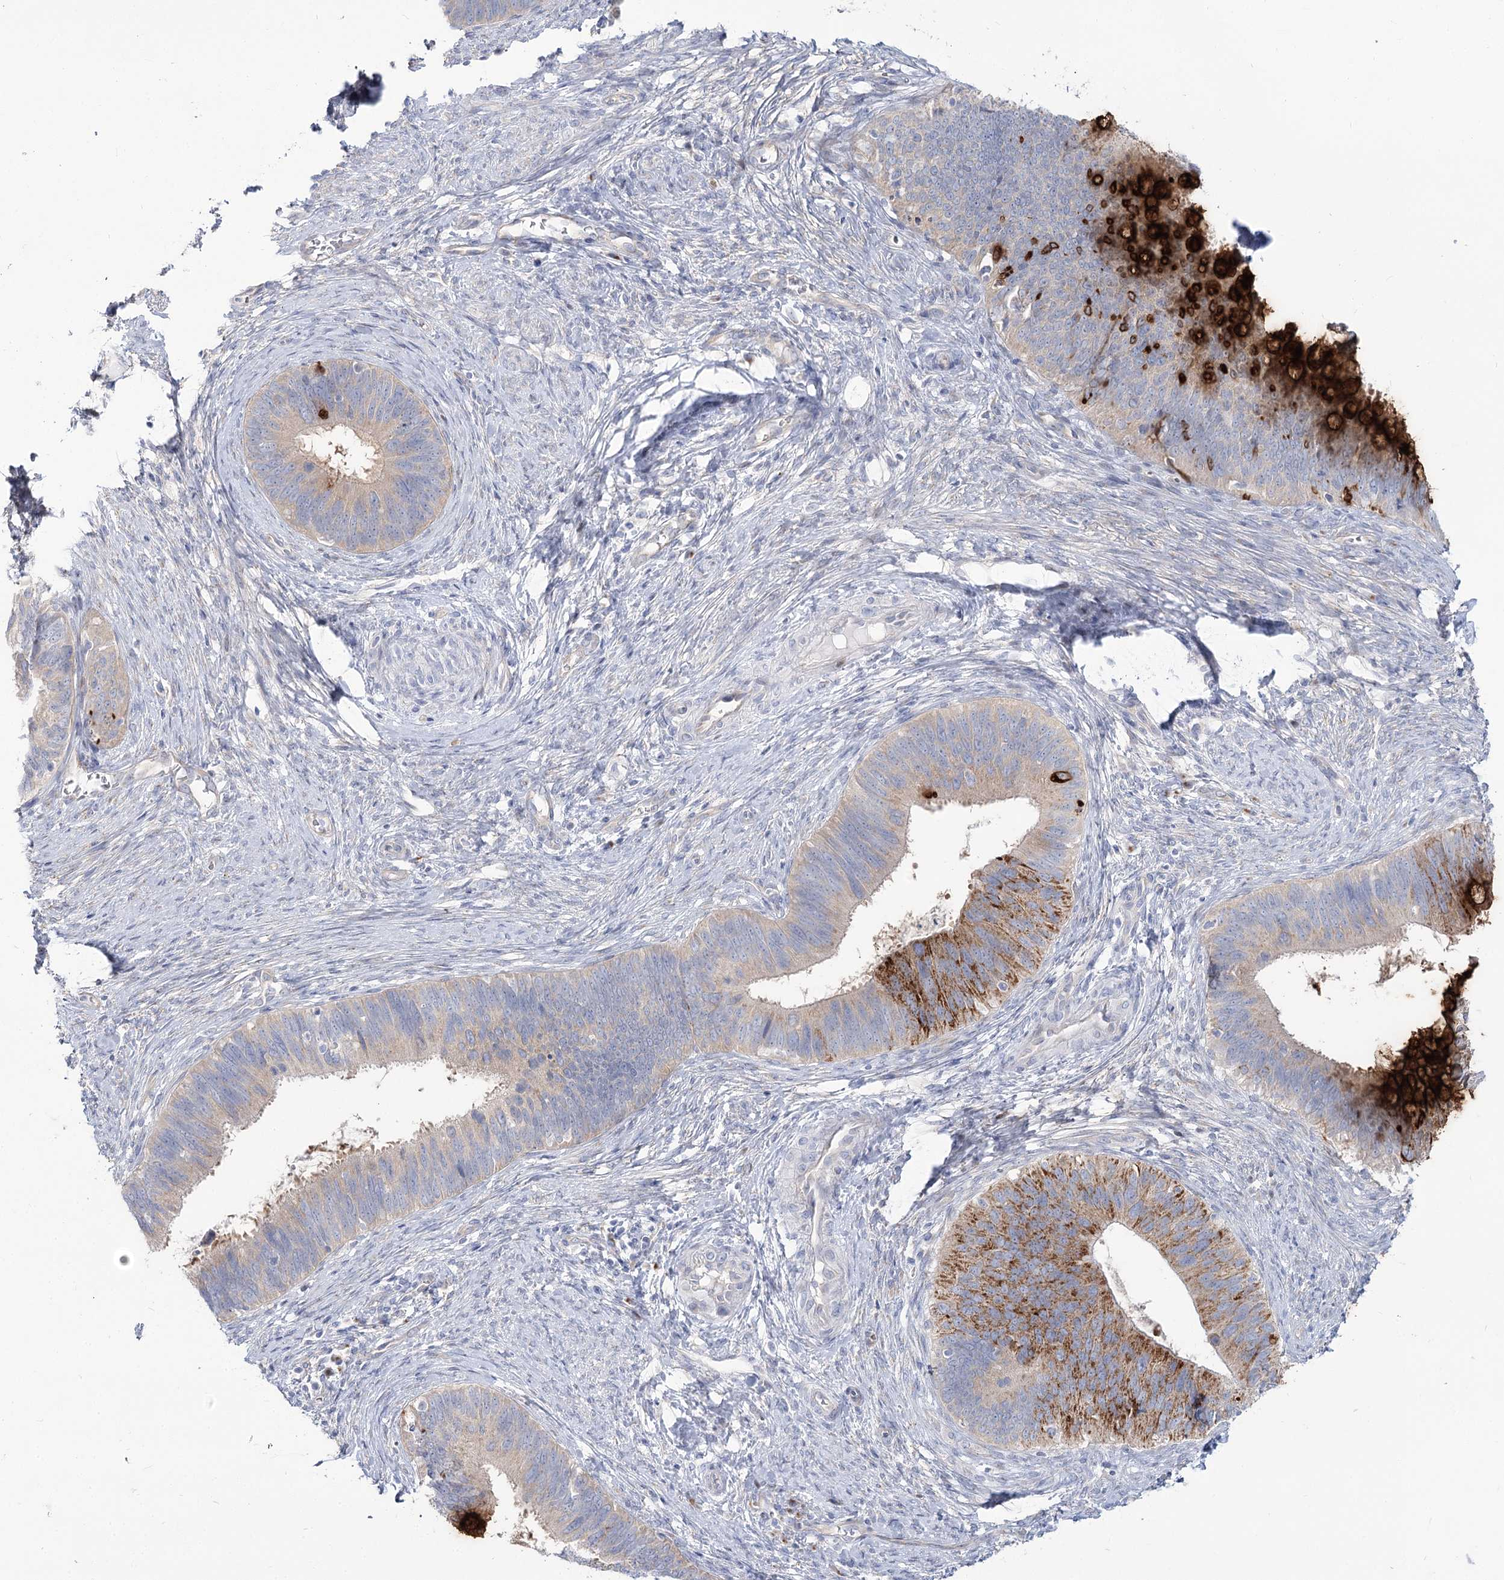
{"staining": {"intensity": "strong", "quantity": "<25%", "location": "cytoplasmic/membranous"}, "tissue": "cervical cancer", "cell_type": "Tumor cells", "image_type": "cancer", "snomed": [{"axis": "morphology", "description": "Adenocarcinoma, NOS"}, {"axis": "topography", "description": "Cervix"}], "caption": "A histopathology image of cervical cancer stained for a protein shows strong cytoplasmic/membranous brown staining in tumor cells. (DAB IHC, brown staining for protein, blue staining for nuclei).", "gene": "SUOX", "patient": {"sex": "female", "age": 42}}